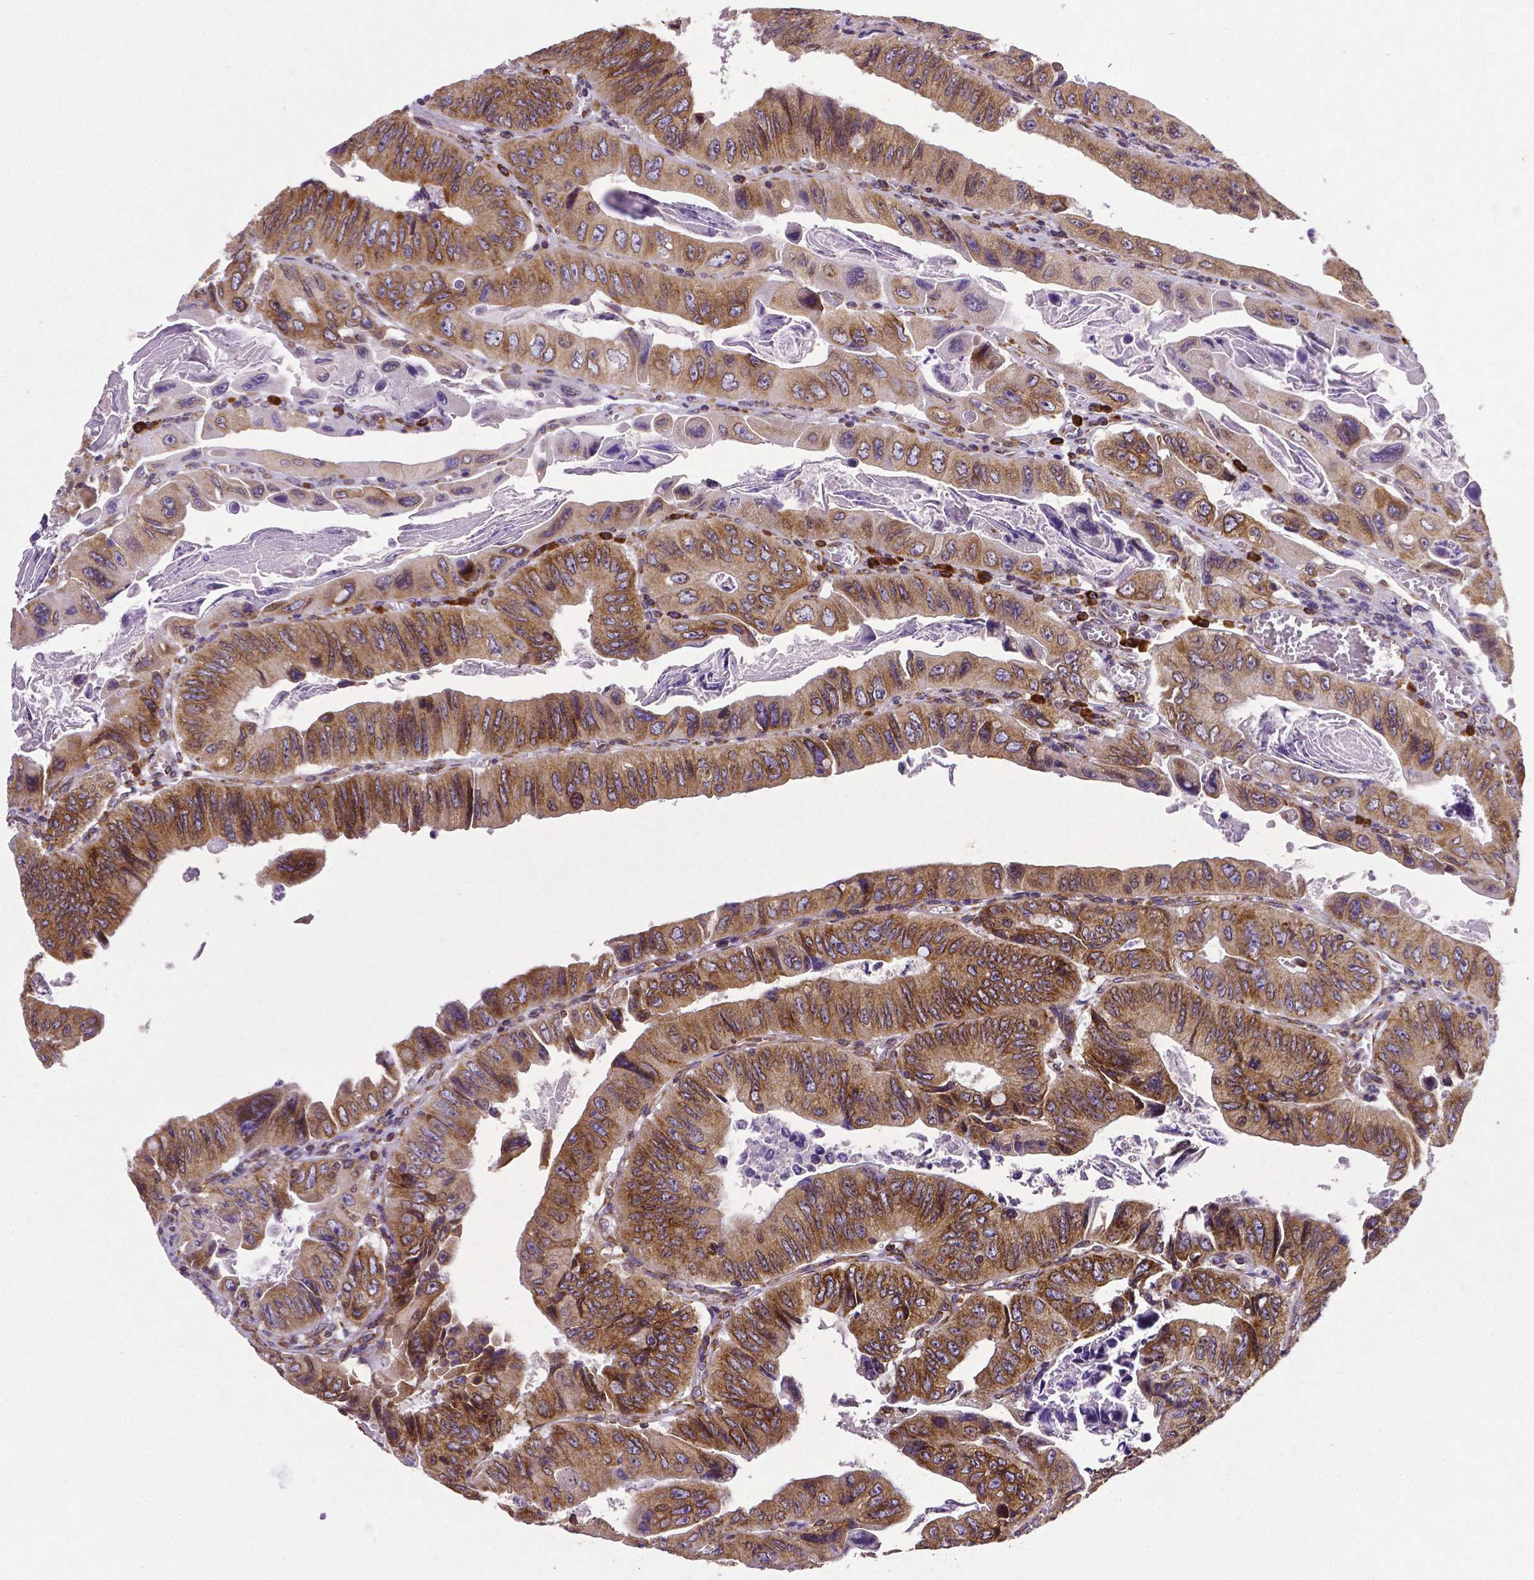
{"staining": {"intensity": "moderate", "quantity": ">75%", "location": "cytoplasmic/membranous"}, "tissue": "colorectal cancer", "cell_type": "Tumor cells", "image_type": "cancer", "snomed": [{"axis": "morphology", "description": "Adenocarcinoma, NOS"}, {"axis": "topography", "description": "Colon"}], "caption": "DAB immunohistochemical staining of colorectal cancer (adenocarcinoma) demonstrates moderate cytoplasmic/membranous protein expression in about >75% of tumor cells. (brown staining indicates protein expression, while blue staining denotes nuclei).", "gene": "MTDH", "patient": {"sex": "female", "age": 84}}